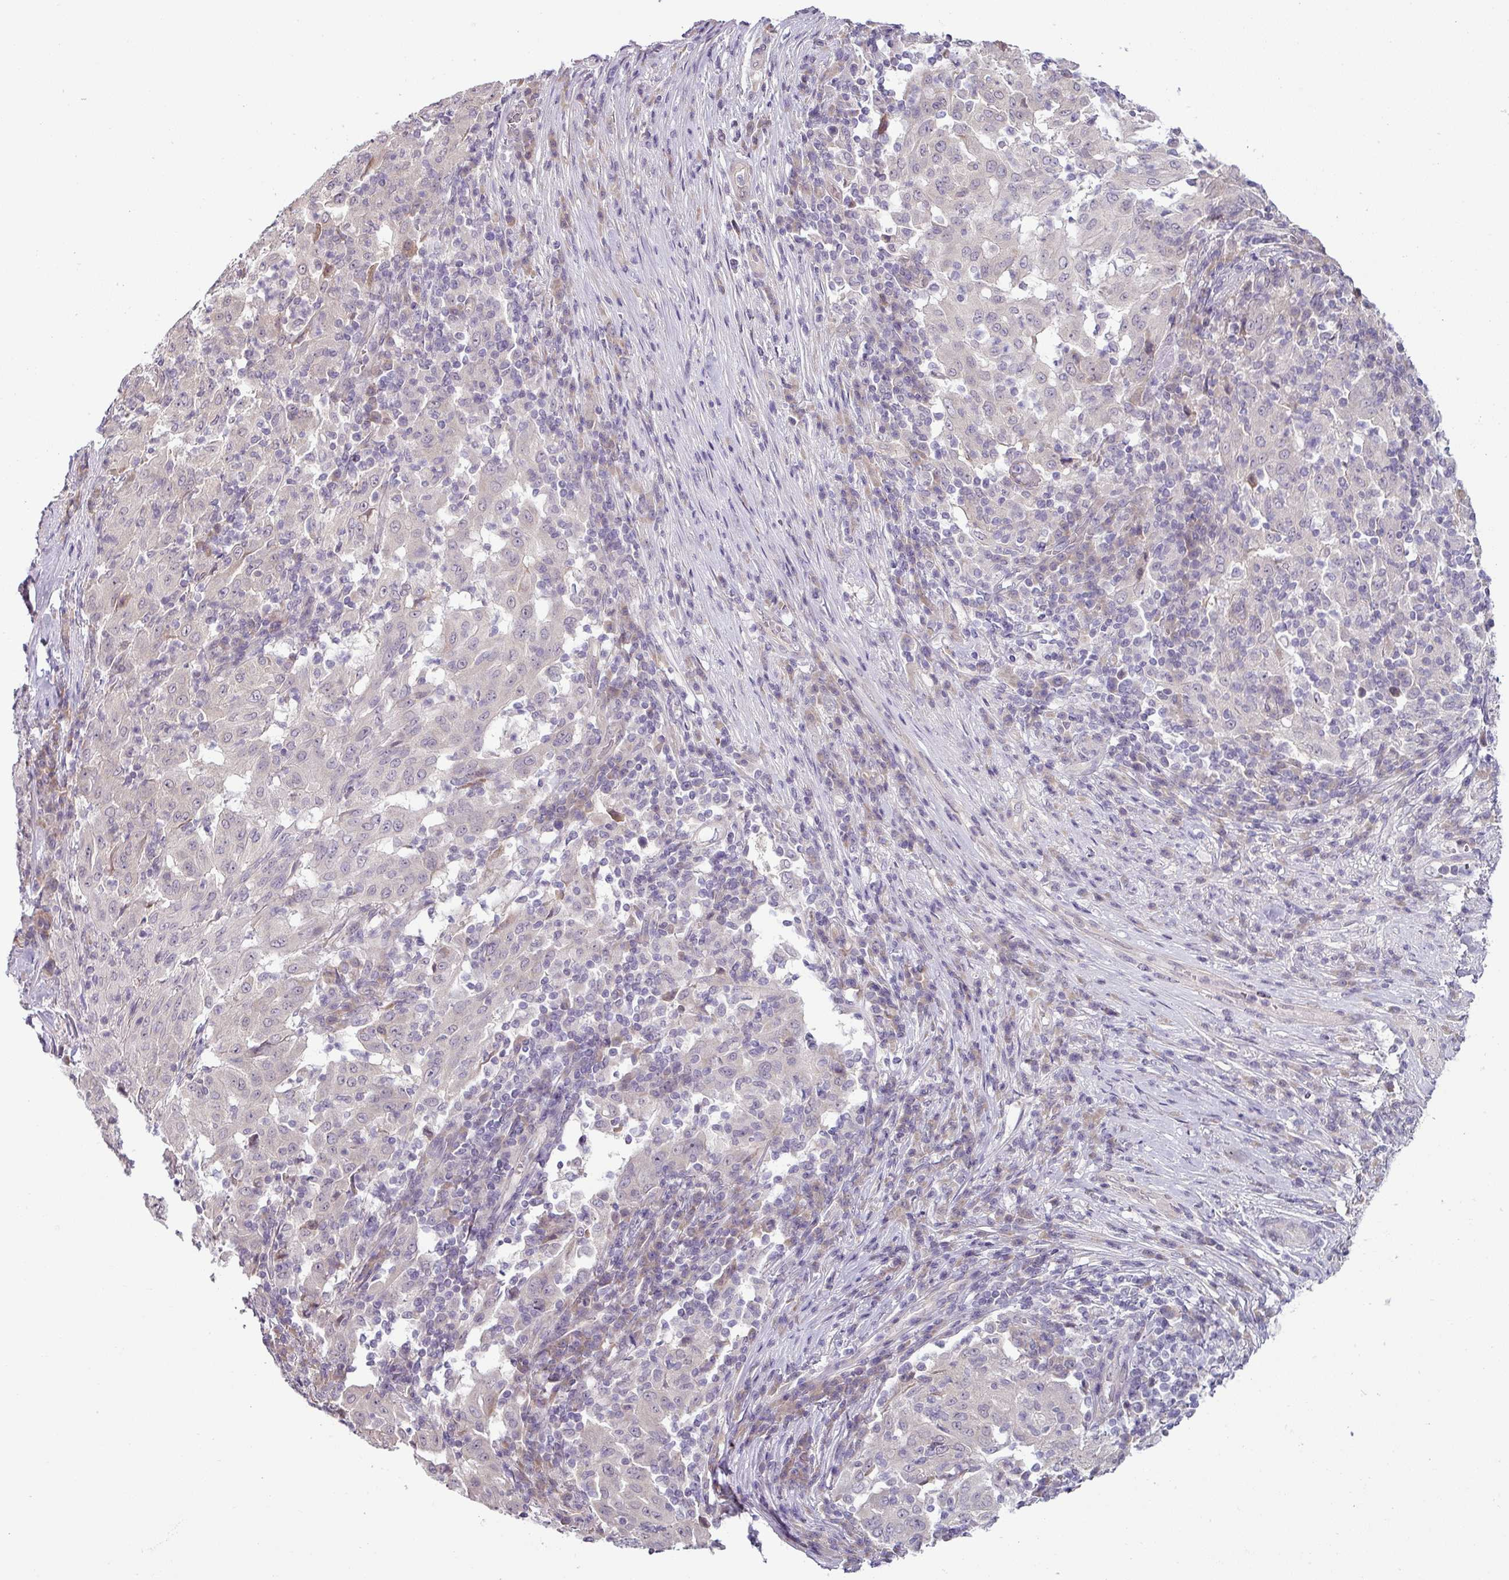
{"staining": {"intensity": "negative", "quantity": "none", "location": "none"}, "tissue": "pancreatic cancer", "cell_type": "Tumor cells", "image_type": "cancer", "snomed": [{"axis": "morphology", "description": "Adenocarcinoma, NOS"}, {"axis": "topography", "description": "Pancreas"}], "caption": "The photomicrograph reveals no significant positivity in tumor cells of pancreatic cancer (adenocarcinoma).", "gene": "OR52D1", "patient": {"sex": "male", "age": 63}}